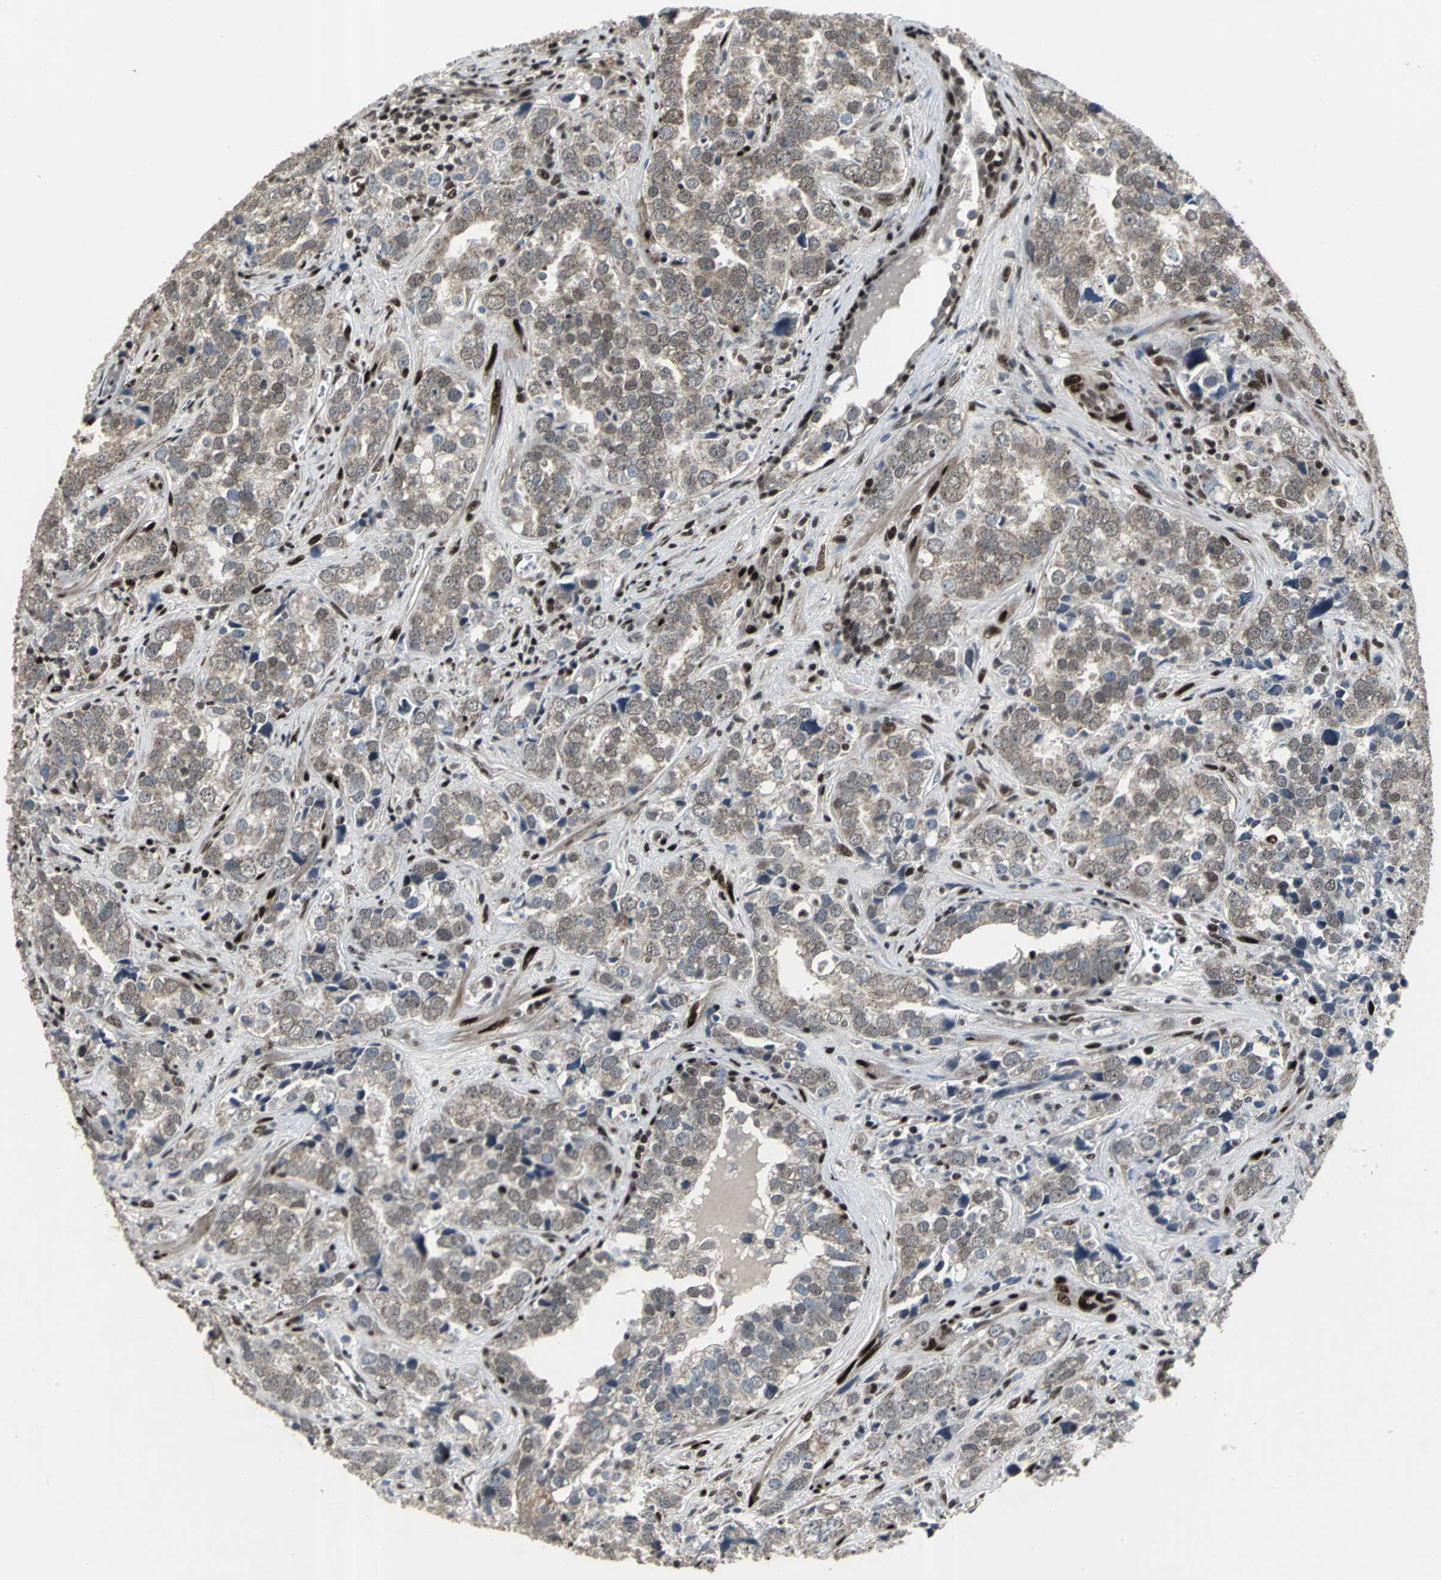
{"staining": {"intensity": "moderate", "quantity": ">75%", "location": "cytoplasmic/membranous,nuclear"}, "tissue": "prostate cancer", "cell_type": "Tumor cells", "image_type": "cancer", "snomed": [{"axis": "morphology", "description": "Adenocarcinoma, High grade"}, {"axis": "topography", "description": "Prostate"}], "caption": "IHC of human prostate cancer demonstrates medium levels of moderate cytoplasmic/membranous and nuclear positivity in about >75% of tumor cells.", "gene": "SRF", "patient": {"sex": "male", "age": 71}}